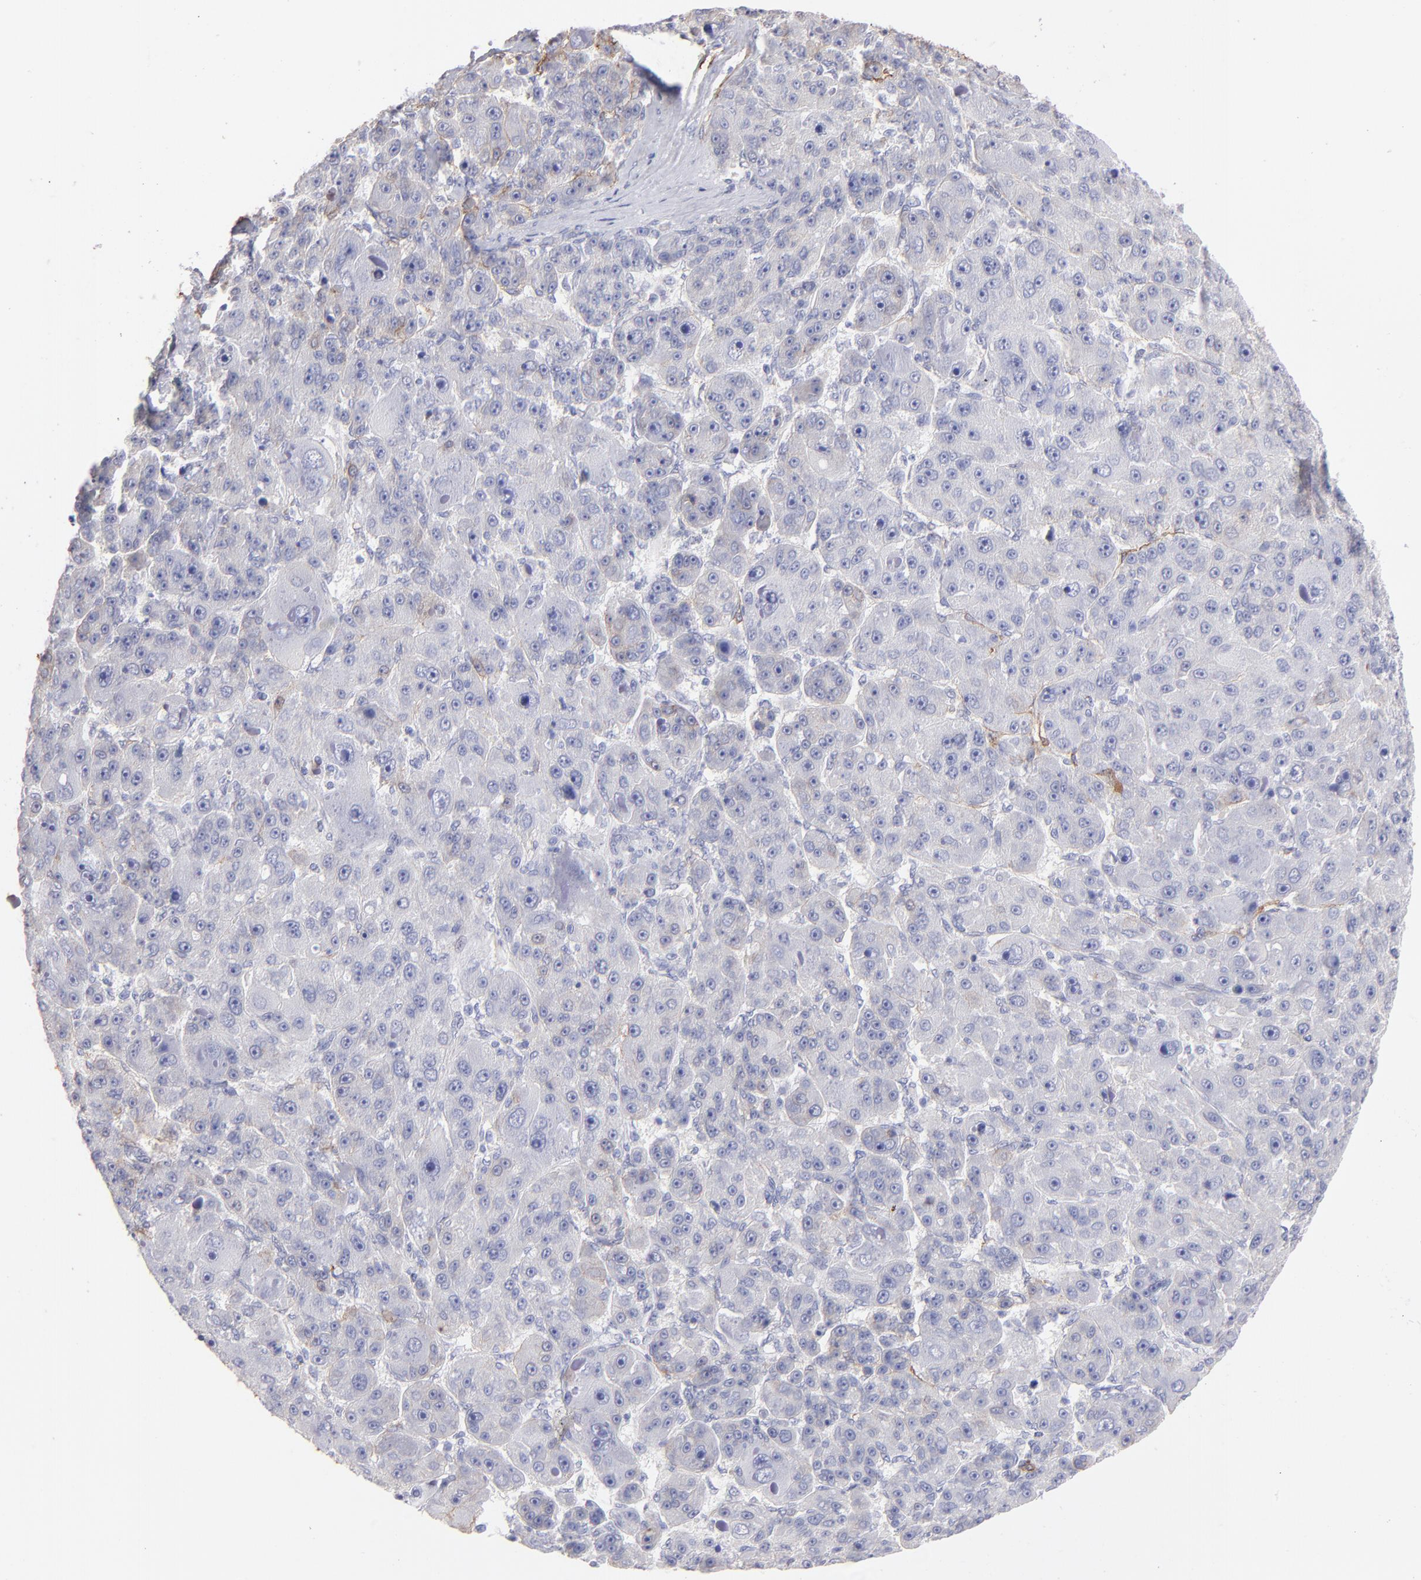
{"staining": {"intensity": "negative", "quantity": "none", "location": "none"}, "tissue": "liver cancer", "cell_type": "Tumor cells", "image_type": "cancer", "snomed": [{"axis": "morphology", "description": "Carcinoma, Hepatocellular, NOS"}, {"axis": "topography", "description": "Liver"}], "caption": "Immunohistochemistry (IHC) of human liver hepatocellular carcinoma exhibits no staining in tumor cells.", "gene": "AHNAK2", "patient": {"sex": "male", "age": 76}}